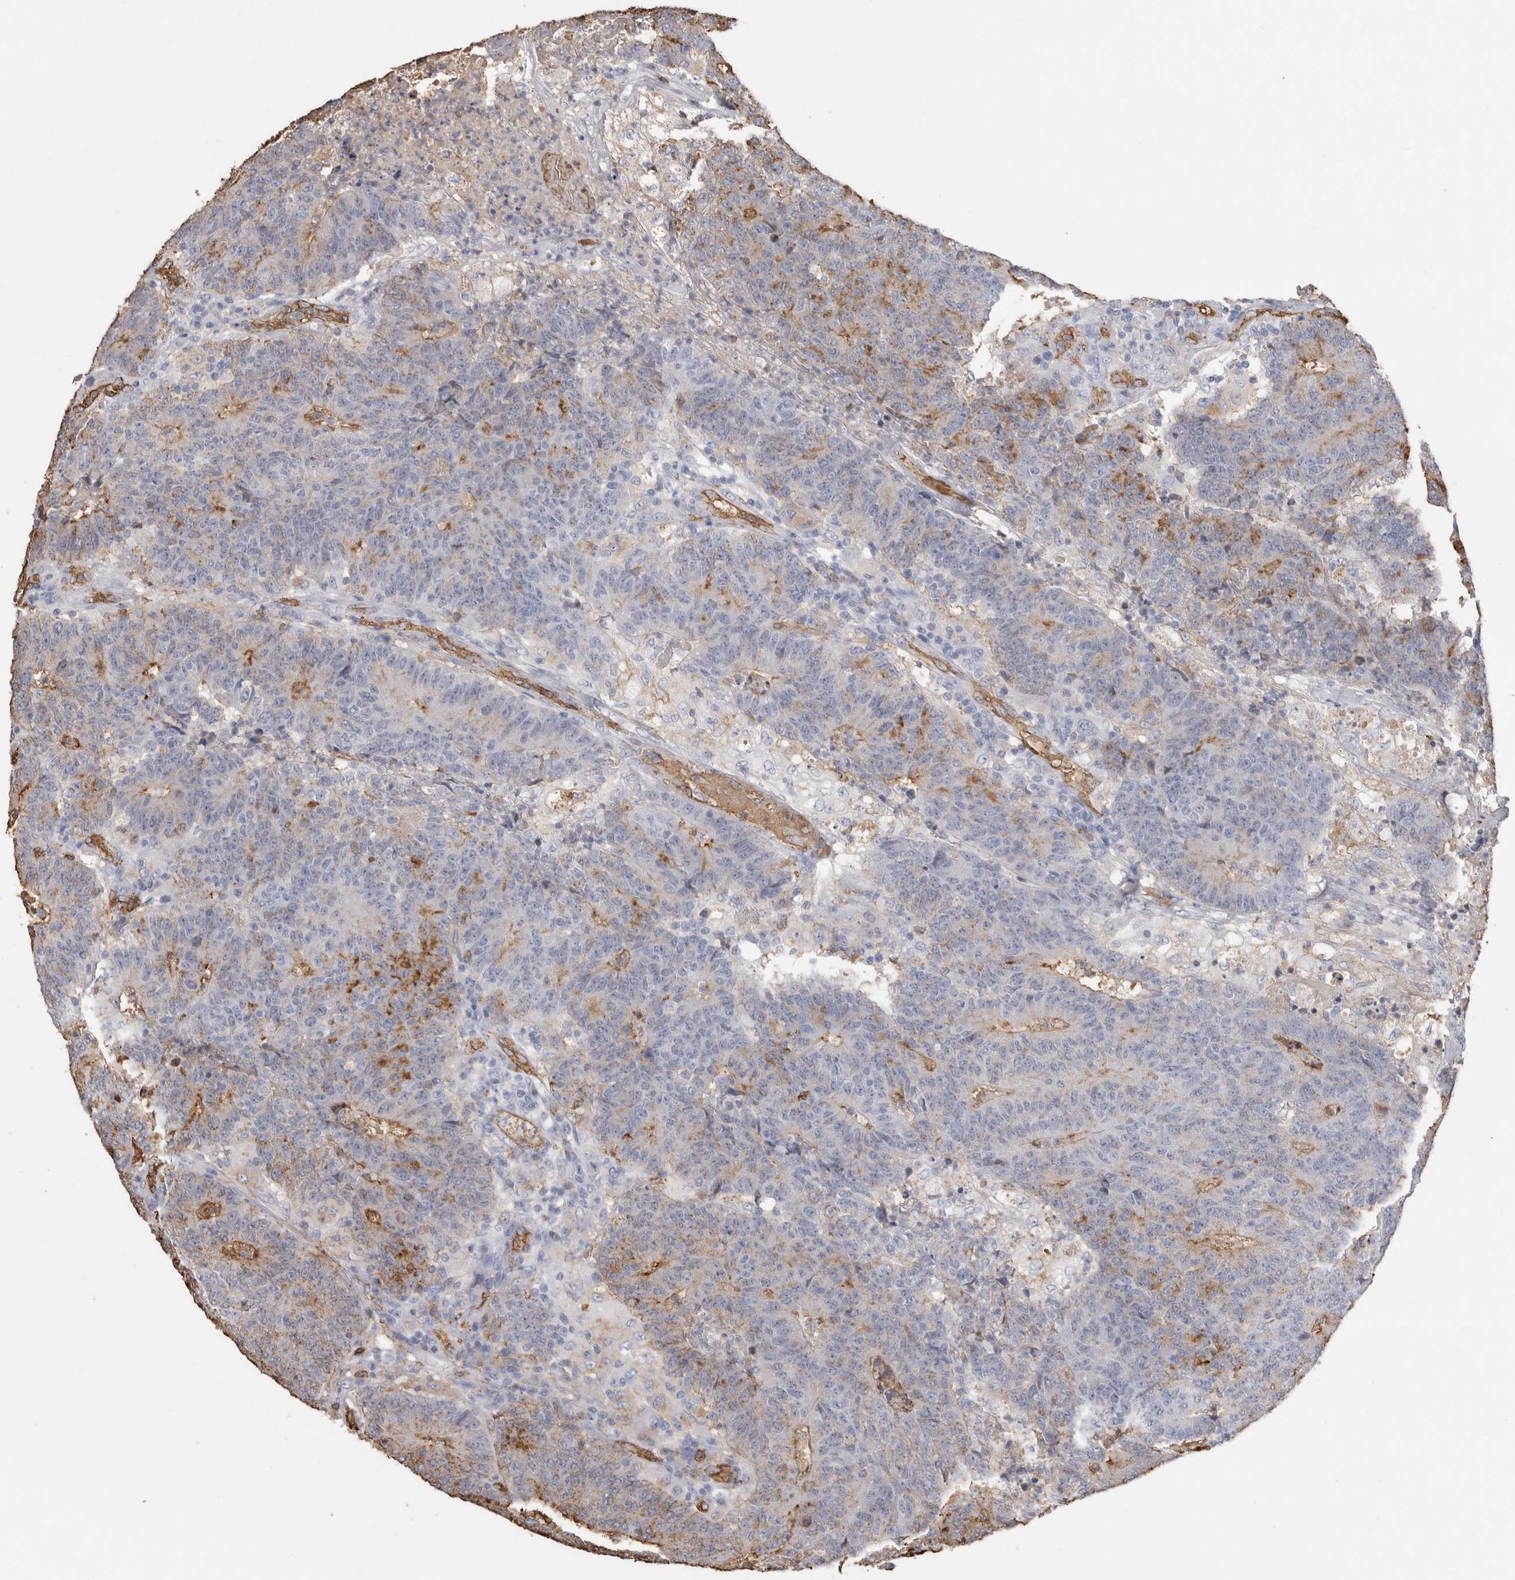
{"staining": {"intensity": "moderate", "quantity": "<25%", "location": "cytoplasmic/membranous"}, "tissue": "colorectal cancer", "cell_type": "Tumor cells", "image_type": "cancer", "snomed": [{"axis": "morphology", "description": "Normal tissue, NOS"}, {"axis": "morphology", "description": "Adenocarcinoma, NOS"}, {"axis": "topography", "description": "Colon"}], "caption": "Immunohistochemistry (DAB) staining of colorectal adenocarcinoma demonstrates moderate cytoplasmic/membranous protein positivity in about <25% of tumor cells. The staining is performed using DAB brown chromogen to label protein expression. The nuclei are counter-stained blue using hematoxylin.", "gene": "IL17RC", "patient": {"sex": "female", "age": 75}}